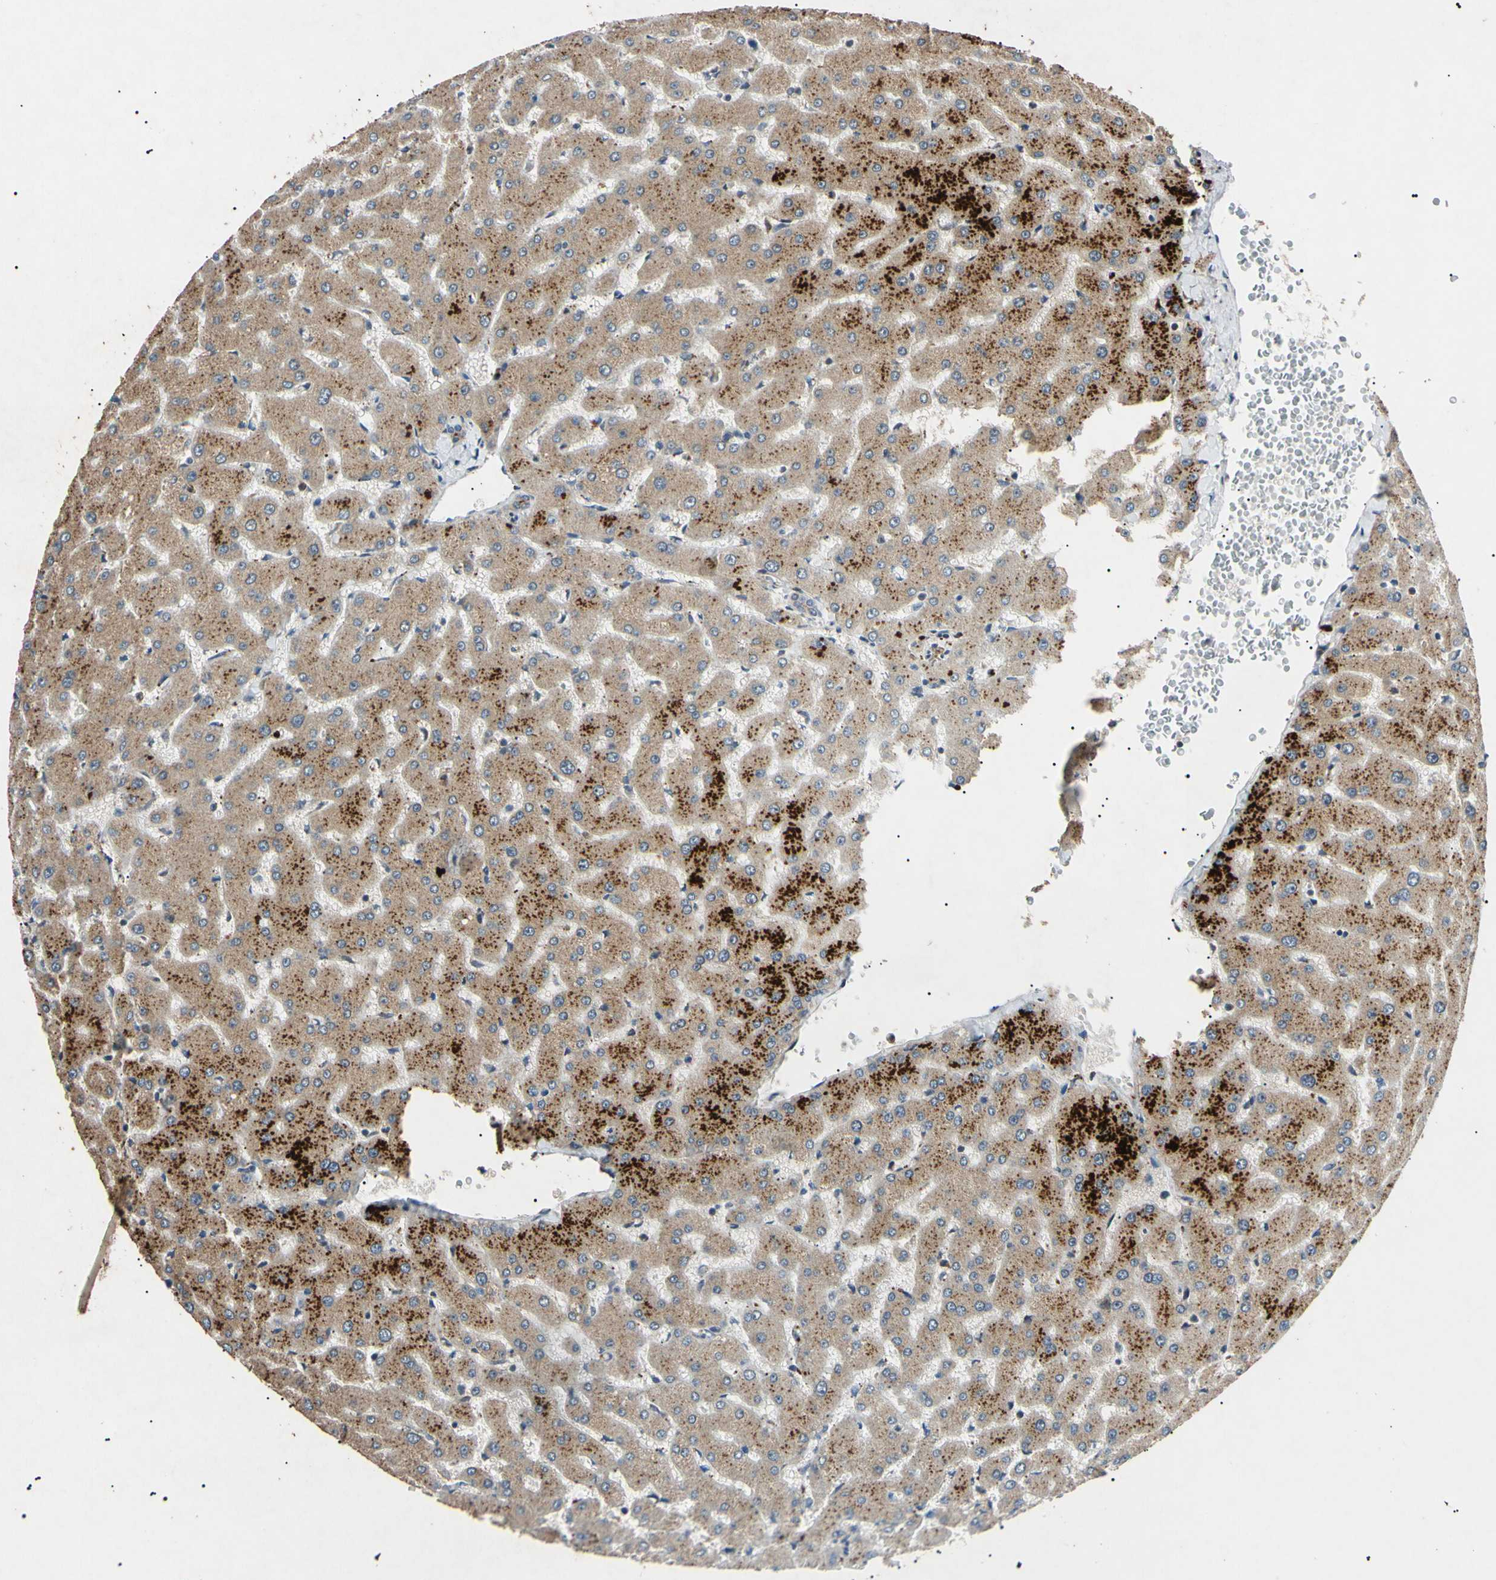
{"staining": {"intensity": "negative", "quantity": "none", "location": "none"}, "tissue": "liver", "cell_type": "Cholangiocytes", "image_type": "normal", "snomed": [{"axis": "morphology", "description": "Normal tissue, NOS"}, {"axis": "topography", "description": "Liver"}], "caption": "IHC micrograph of normal liver: liver stained with DAB reveals no significant protein expression in cholangiocytes.", "gene": "TUBB4A", "patient": {"sex": "female", "age": 63}}